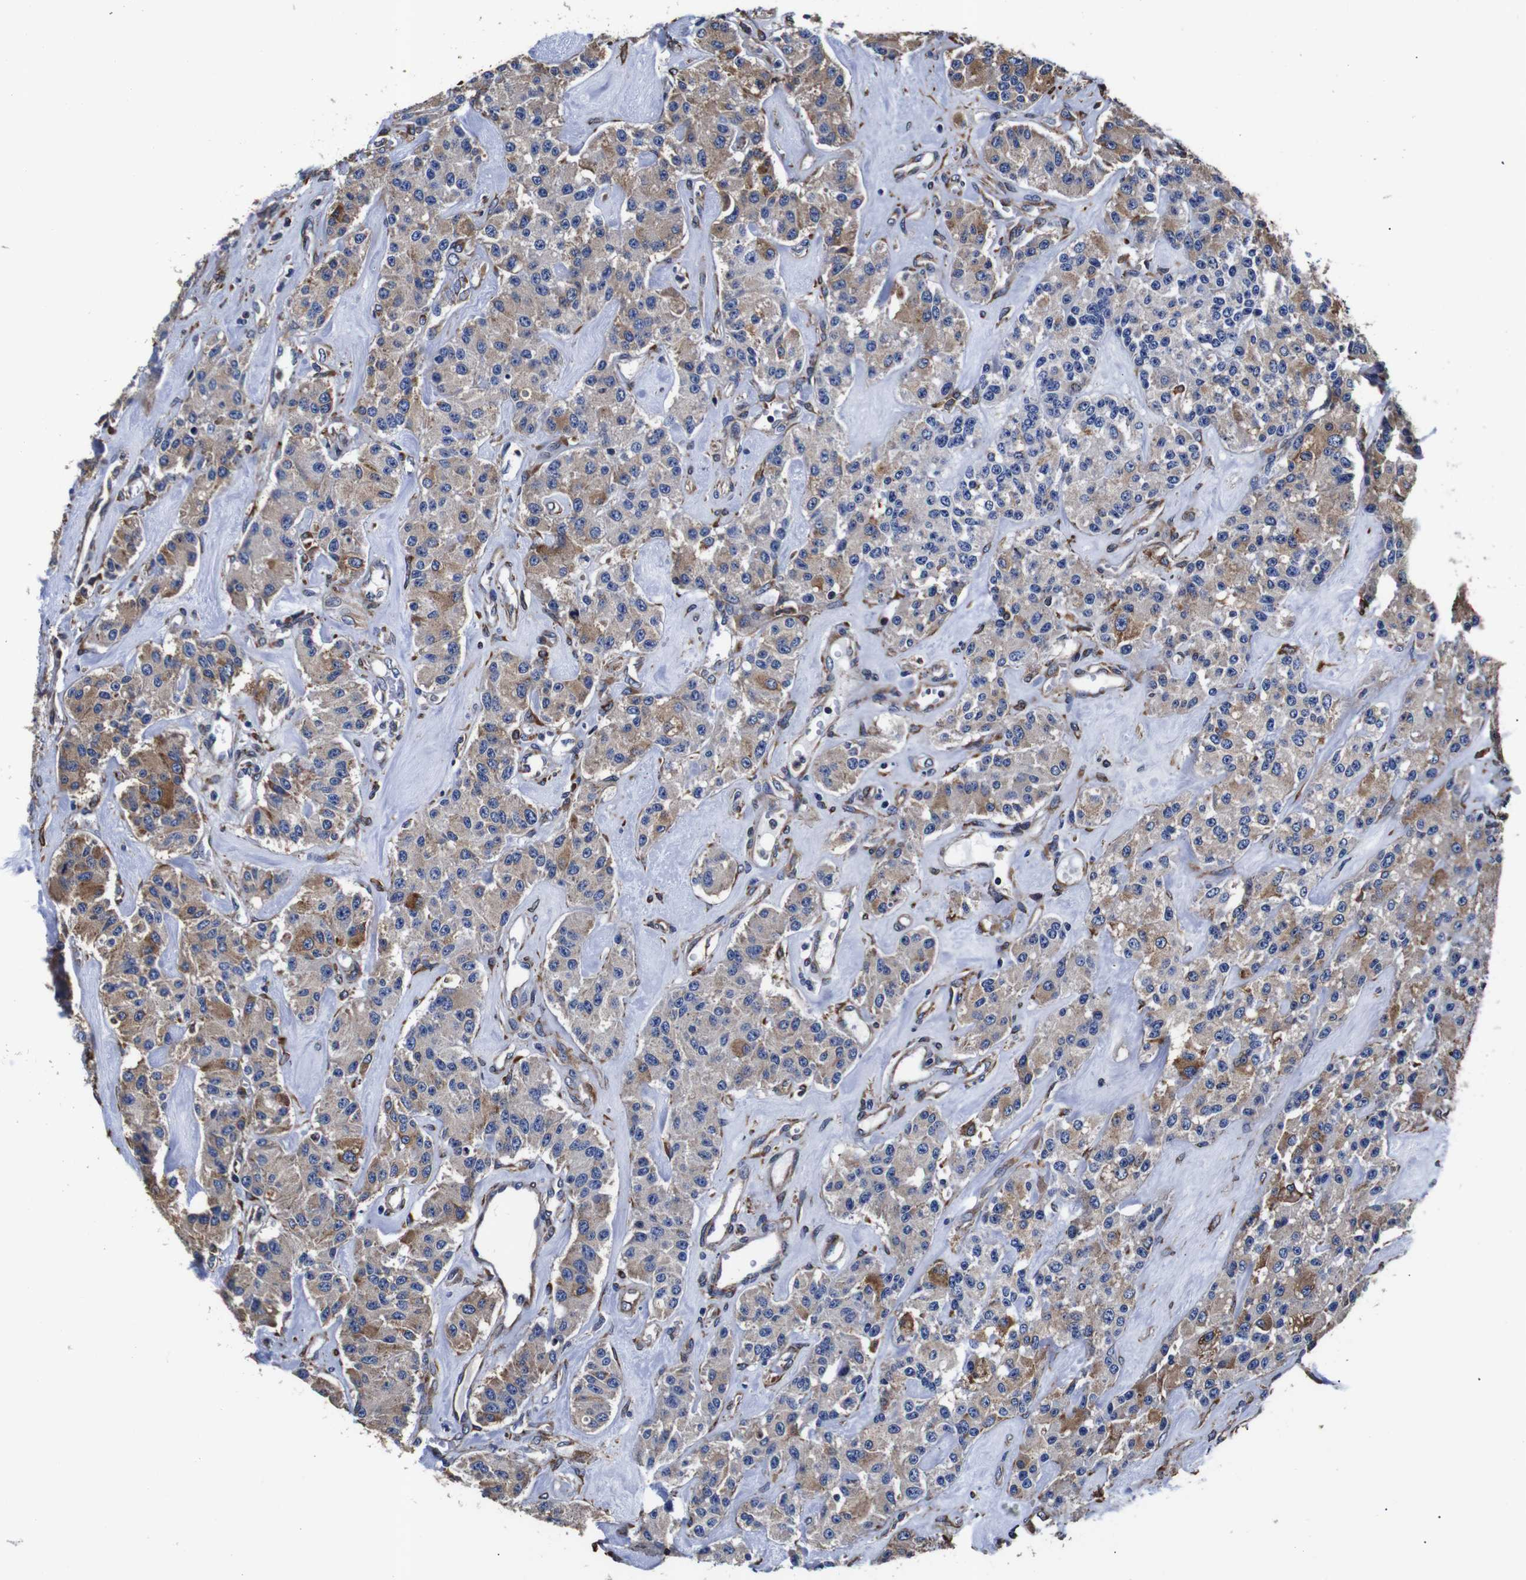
{"staining": {"intensity": "moderate", "quantity": ">75%", "location": "cytoplasmic/membranous"}, "tissue": "carcinoid", "cell_type": "Tumor cells", "image_type": "cancer", "snomed": [{"axis": "morphology", "description": "Carcinoid, malignant, NOS"}, {"axis": "topography", "description": "Pancreas"}], "caption": "Immunohistochemical staining of carcinoid reveals moderate cytoplasmic/membranous protein expression in about >75% of tumor cells.", "gene": "PPIB", "patient": {"sex": "male", "age": 41}}